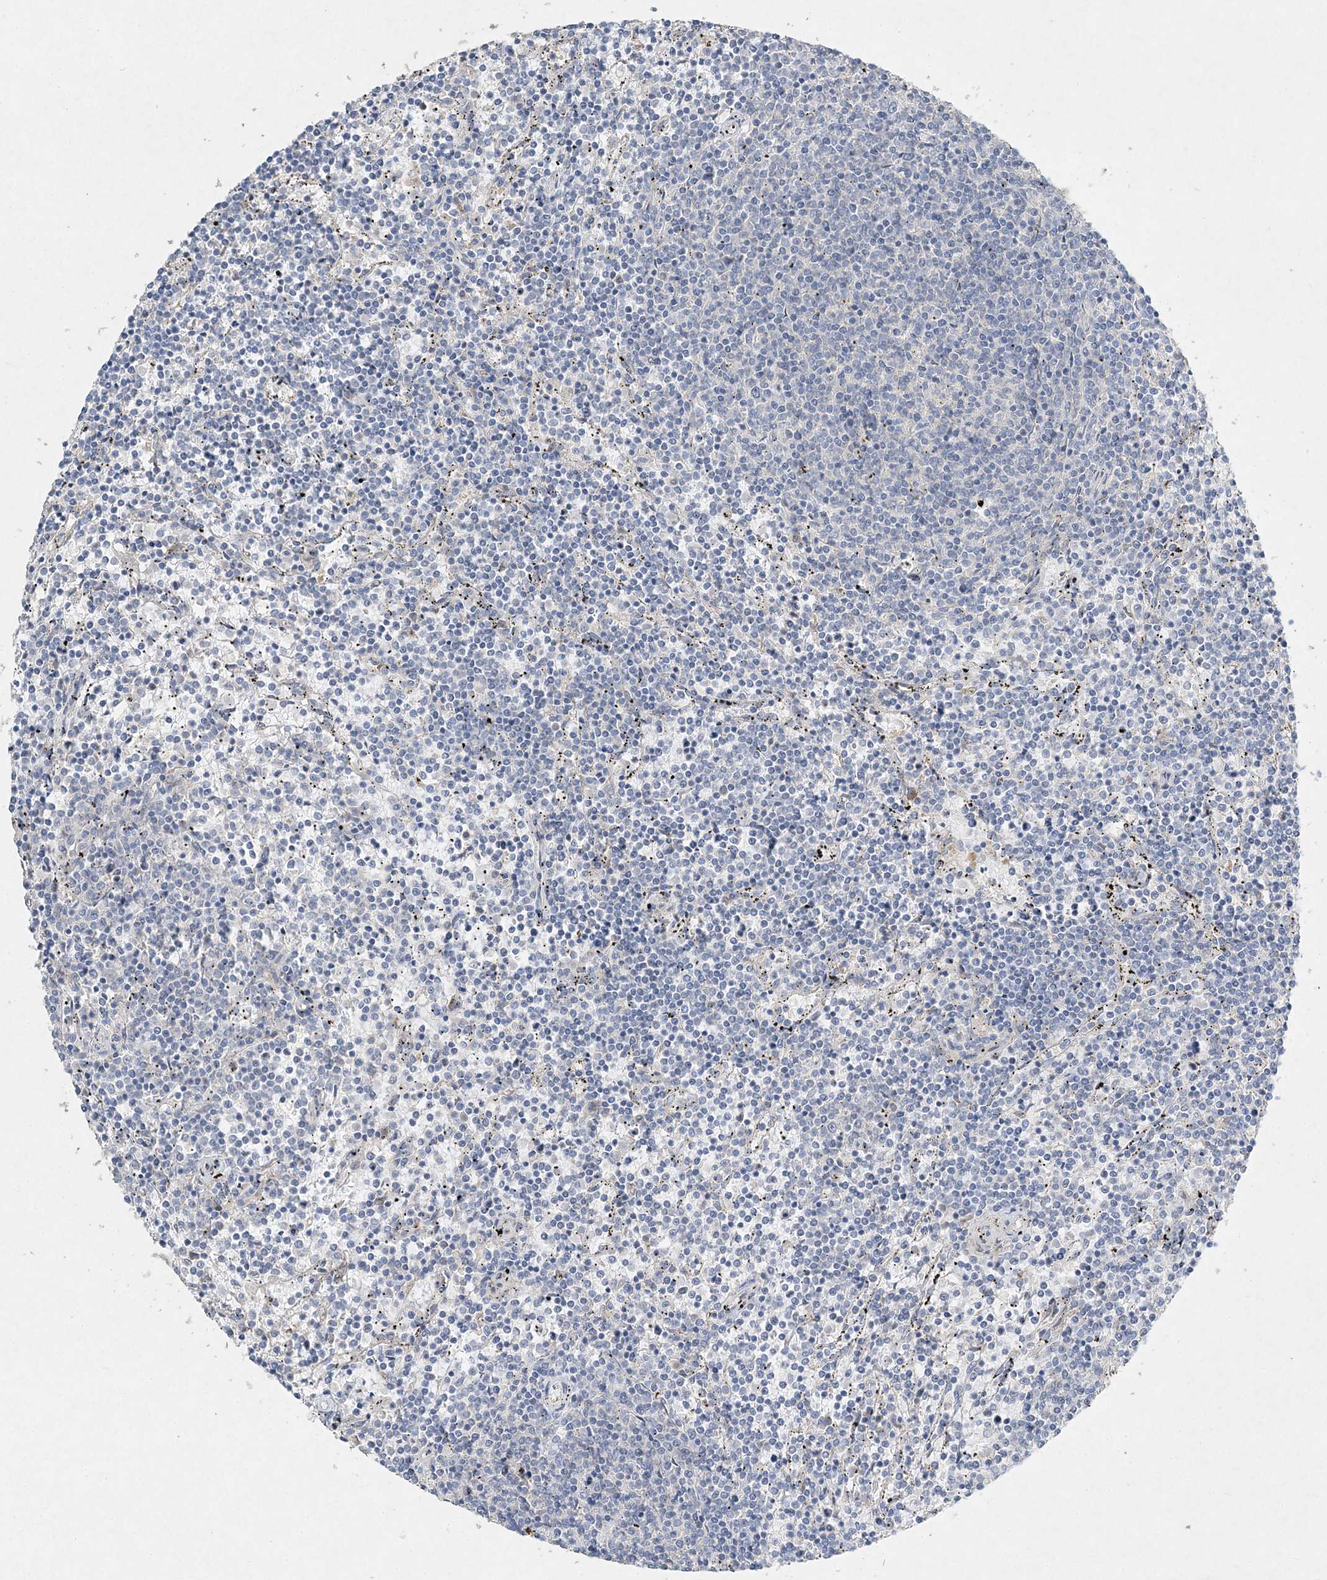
{"staining": {"intensity": "negative", "quantity": "none", "location": "none"}, "tissue": "lymphoma", "cell_type": "Tumor cells", "image_type": "cancer", "snomed": [{"axis": "morphology", "description": "Malignant lymphoma, non-Hodgkin's type, Low grade"}, {"axis": "topography", "description": "Spleen"}], "caption": "This is an IHC micrograph of human low-grade malignant lymphoma, non-Hodgkin's type. There is no positivity in tumor cells.", "gene": "MAT2B", "patient": {"sex": "female", "age": 50}}